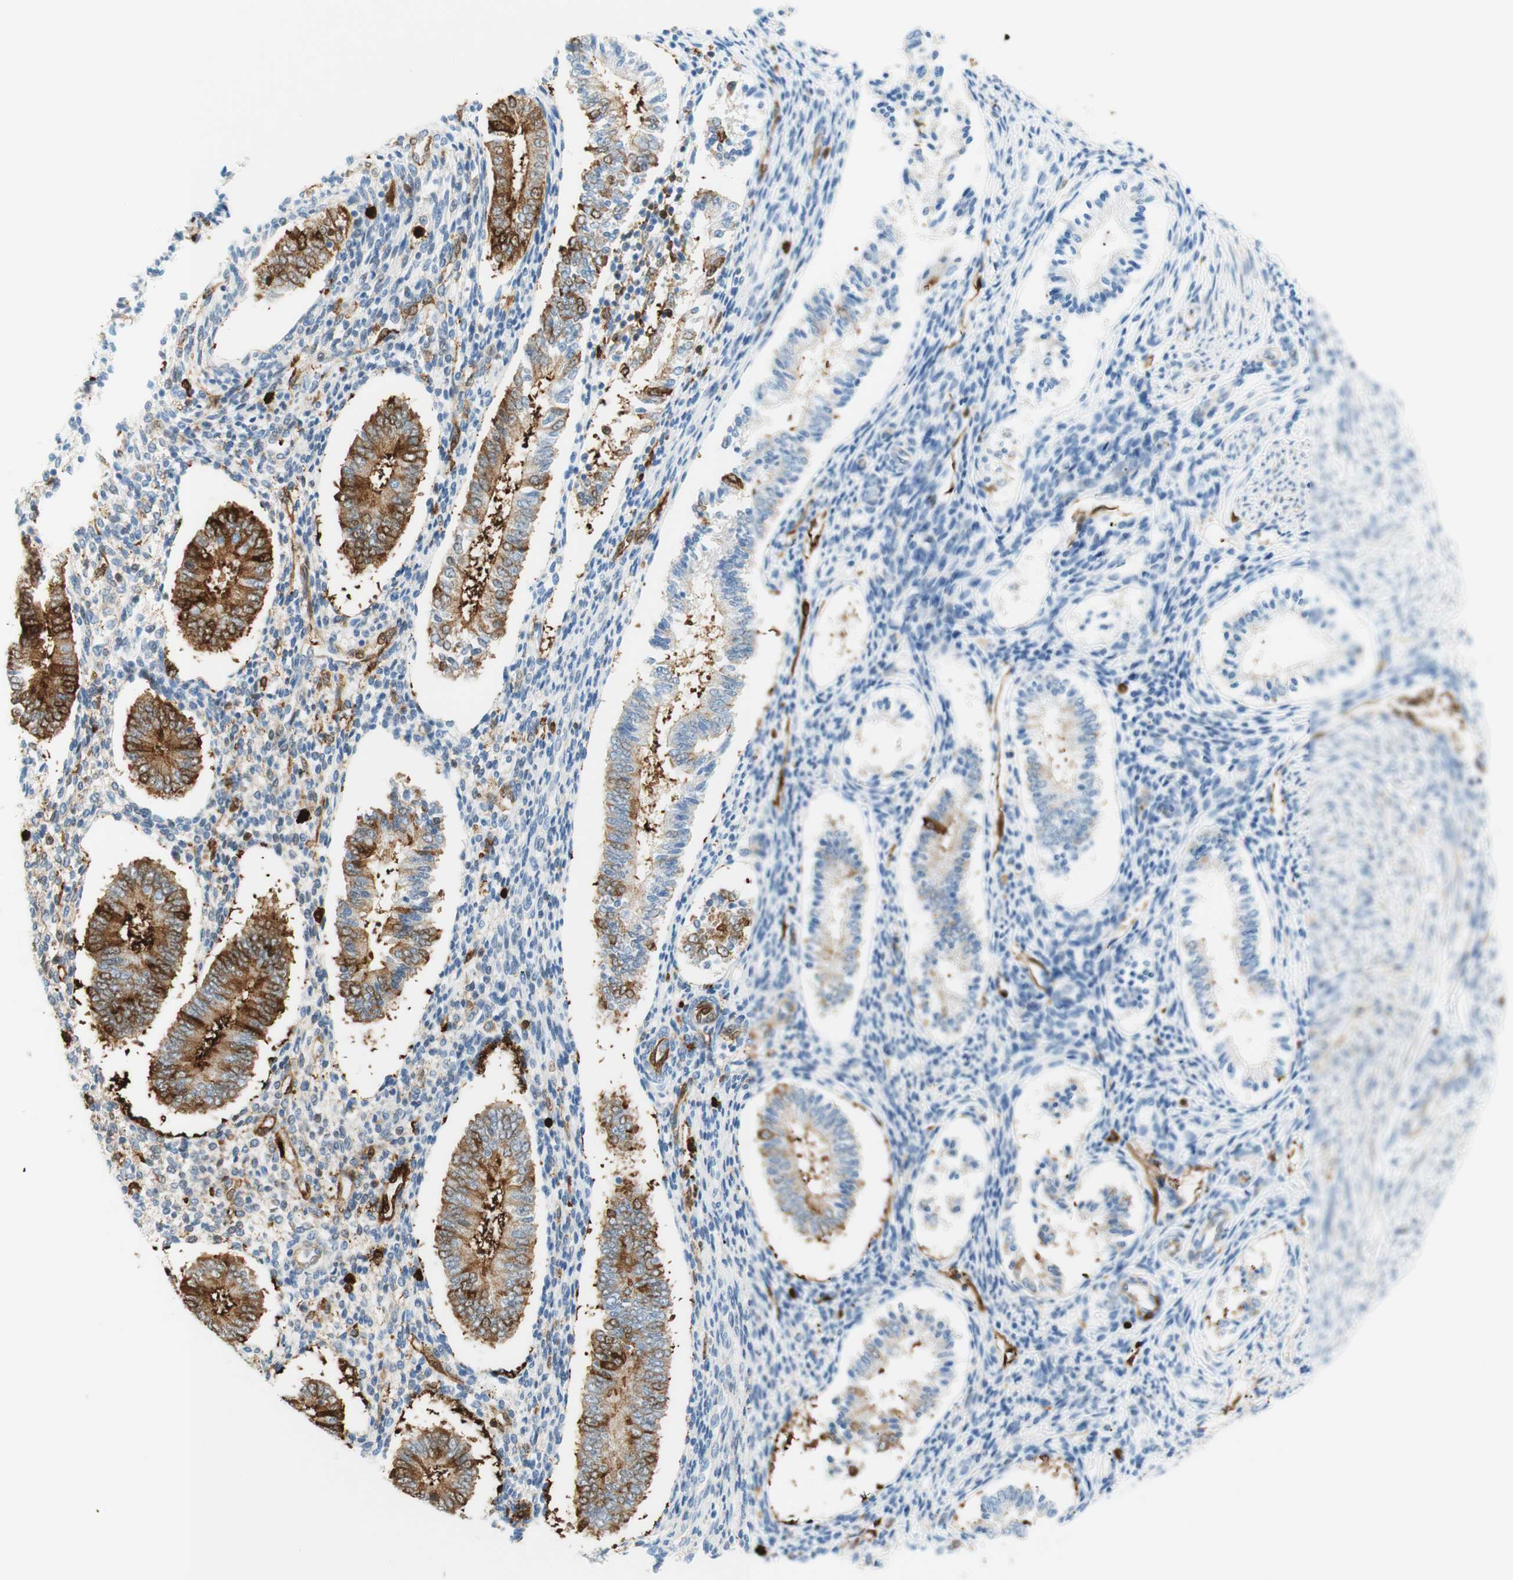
{"staining": {"intensity": "negative", "quantity": "none", "location": "none"}, "tissue": "endometrium", "cell_type": "Cells in endometrial stroma", "image_type": "normal", "snomed": [{"axis": "morphology", "description": "Normal tissue, NOS"}, {"axis": "topography", "description": "Endometrium"}], "caption": "This is a histopathology image of immunohistochemistry staining of normal endometrium, which shows no expression in cells in endometrial stroma. Nuclei are stained in blue.", "gene": "STMN1", "patient": {"sex": "female", "age": 42}}